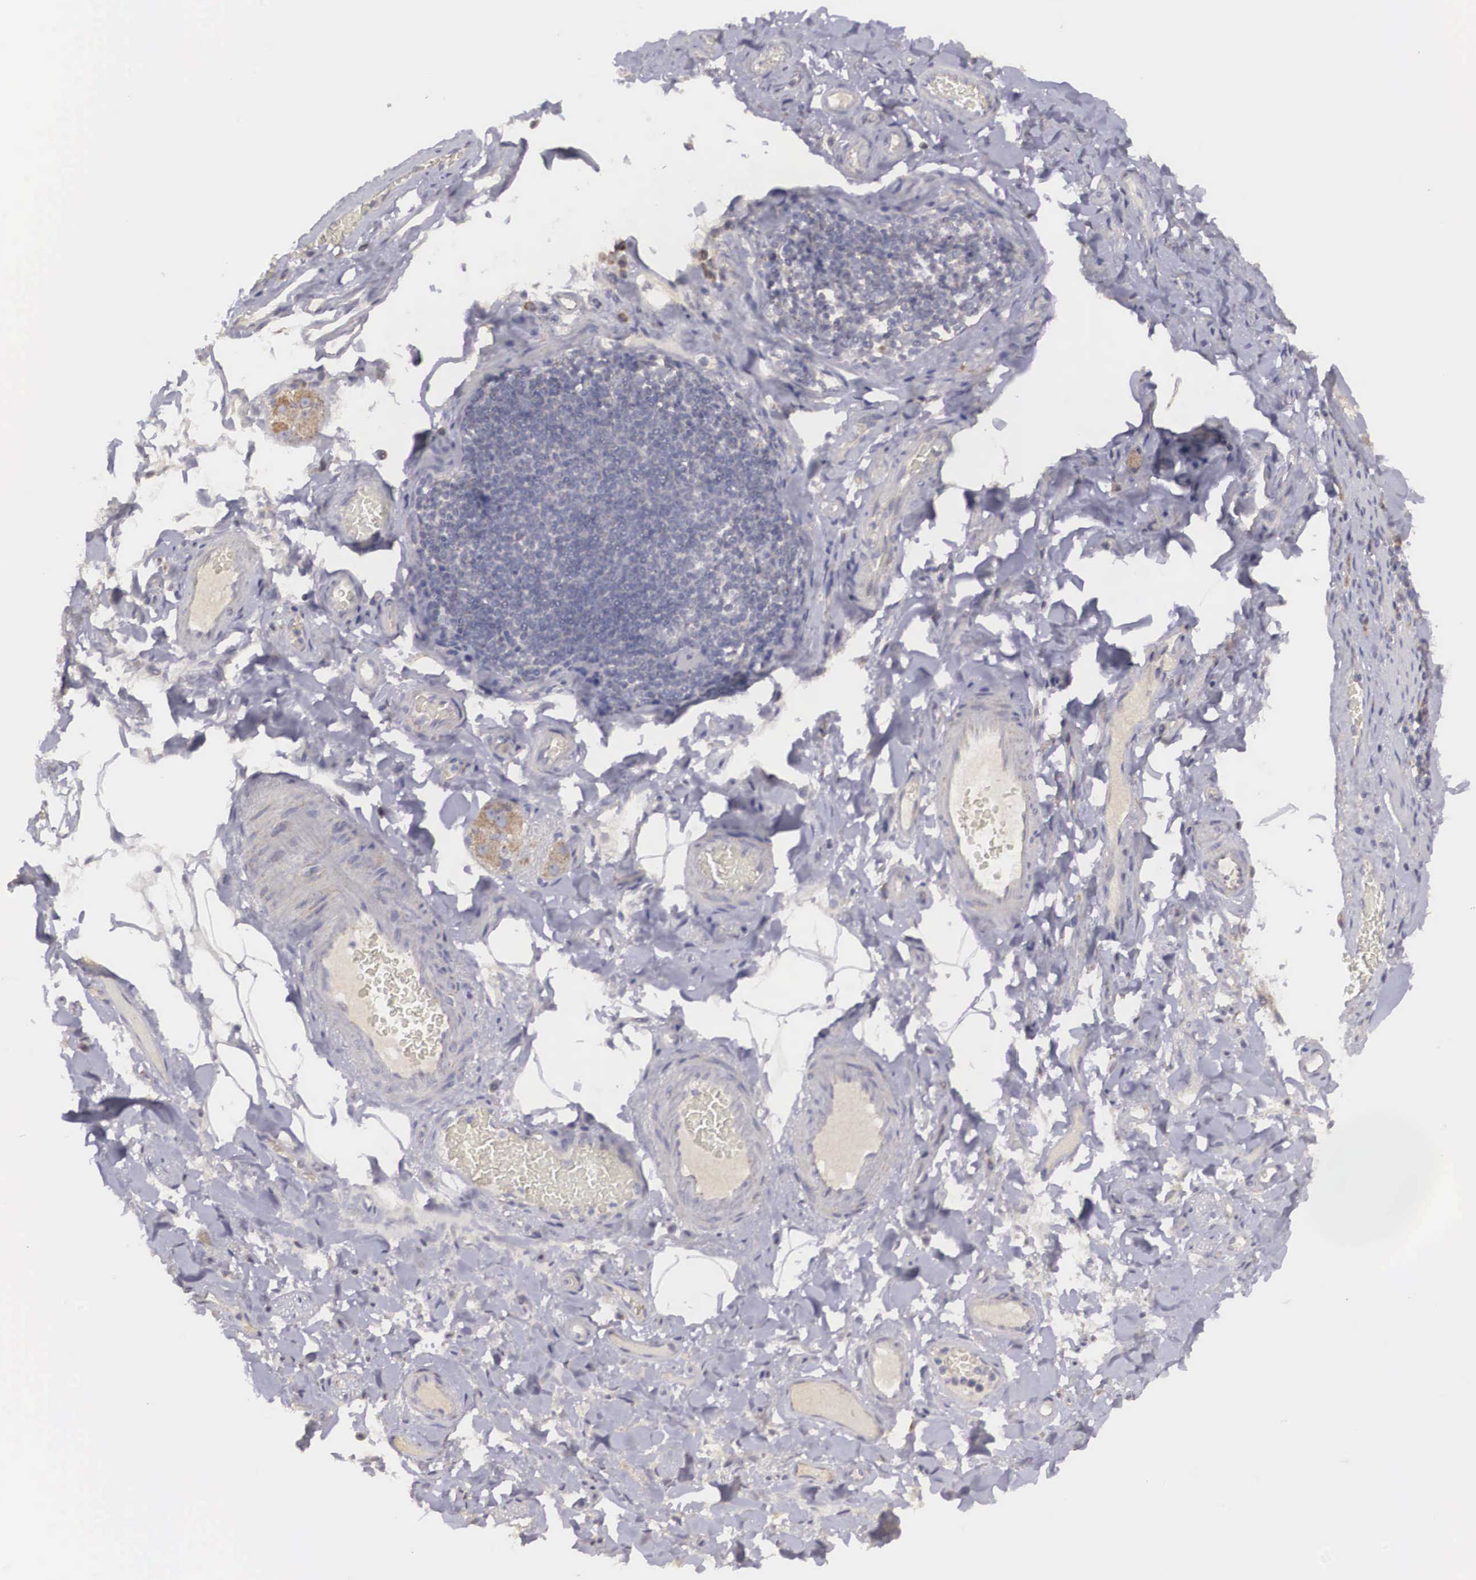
{"staining": {"intensity": "negative", "quantity": "none", "location": "none"}, "tissue": "adipose tissue", "cell_type": "Adipocytes", "image_type": "normal", "snomed": [{"axis": "morphology", "description": "Normal tissue, NOS"}, {"axis": "topography", "description": "Duodenum"}], "caption": "A high-resolution micrograph shows immunohistochemistry staining of normal adipose tissue, which displays no significant positivity in adipocytes. (Immunohistochemistry (ihc), brightfield microscopy, high magnification).", "gene": "NREP", "patient": {"sex": "male", "age": 63}}